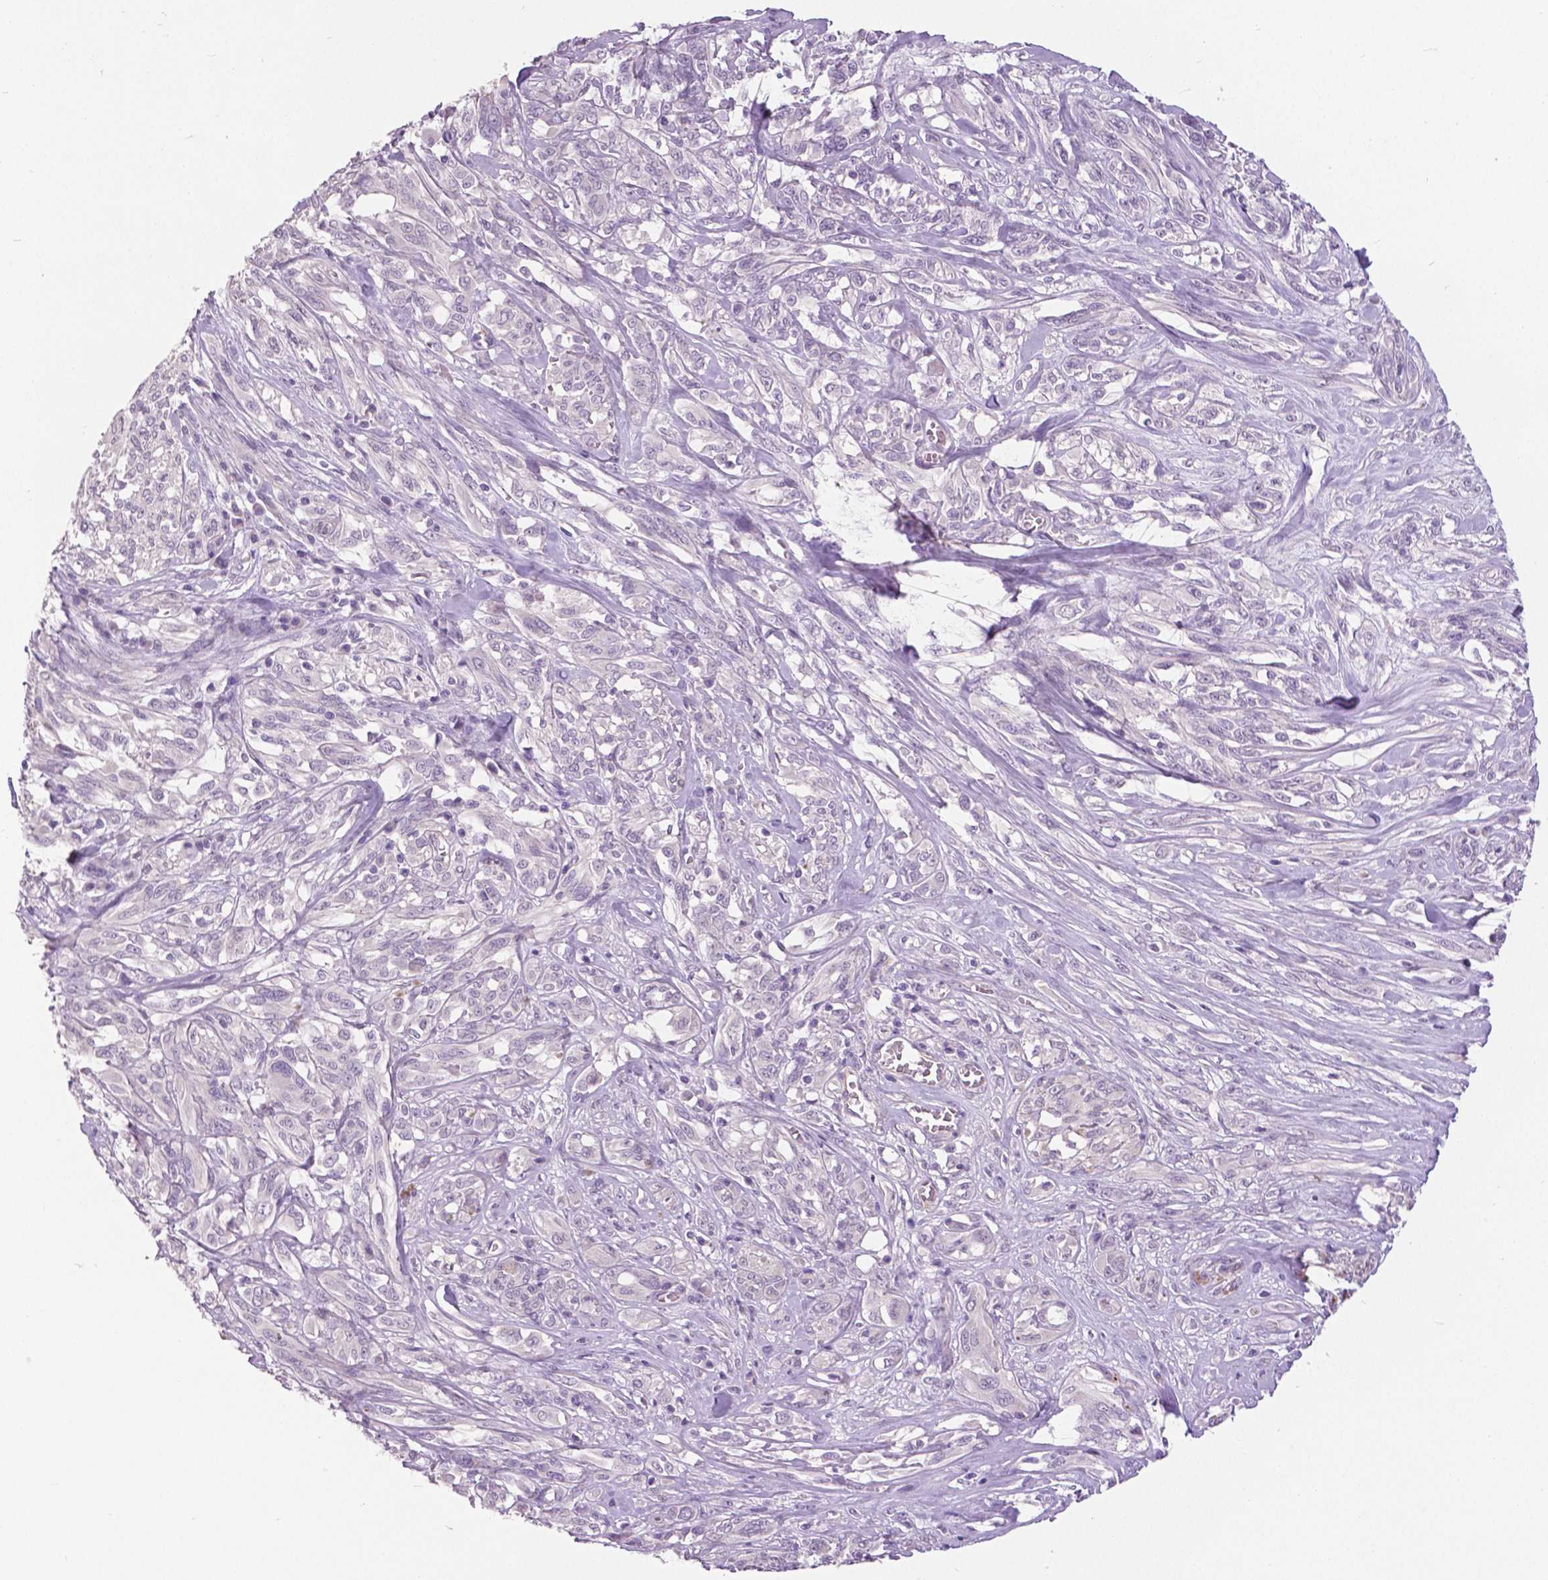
{"staining": {"intensity": "negative", "quantity": "none", "location": "none"}, "tissue": "melanoma", "cell_type": "Tumor cells", "image_type": "cancer", "snomed": [{"axis": "morphology", "description": "Malignant melanoma, NOS"}, {"axis": "topography", "description": "Skin"}], "caption": "Malignant melanoma stained for a protein using immunohistochemistry (IHC) displays no expression tumor cells.", "gene": "FOXA1", "patient": {"sex": "female", "age": 91}}